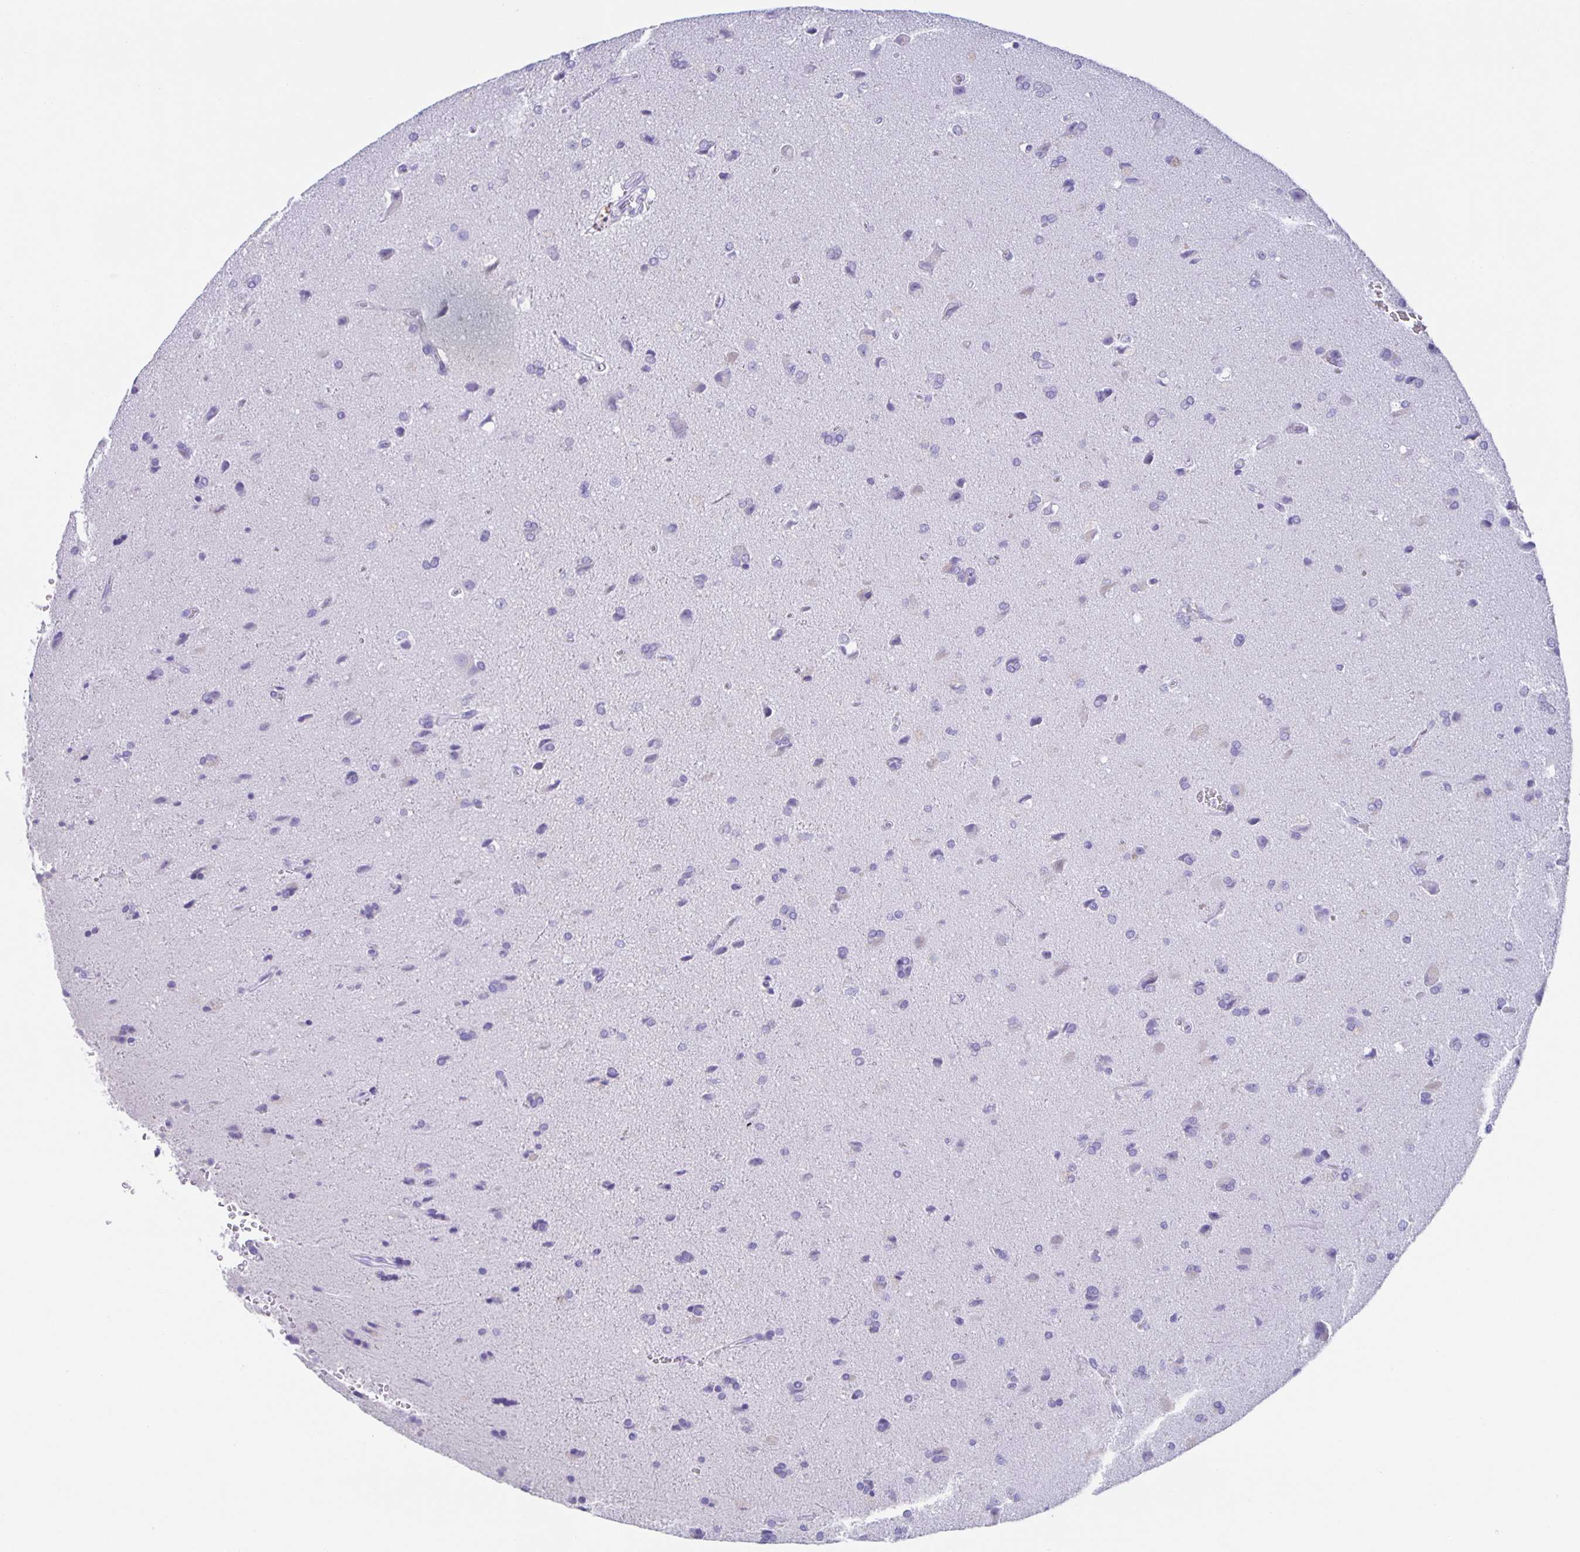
{"staining": {"intensity": "negative", "quantity": "none", "location": "none"}, "tissue": "glioma", "cell_type": "Tumor cells", "image_type": "cancer", "snomed": [{"axis": "morphology", "description": "Glioma, malignant, High grade"}, {"axis": "topography", "description": "Brain"}], "caption": "The photomicrograph exhibits no staining of tumor cells in malignant glioma (high-grade). Nuclei are stained in blue.", "gene": "GUCA2A", "patient": {"sex": "male", "age": 68}}